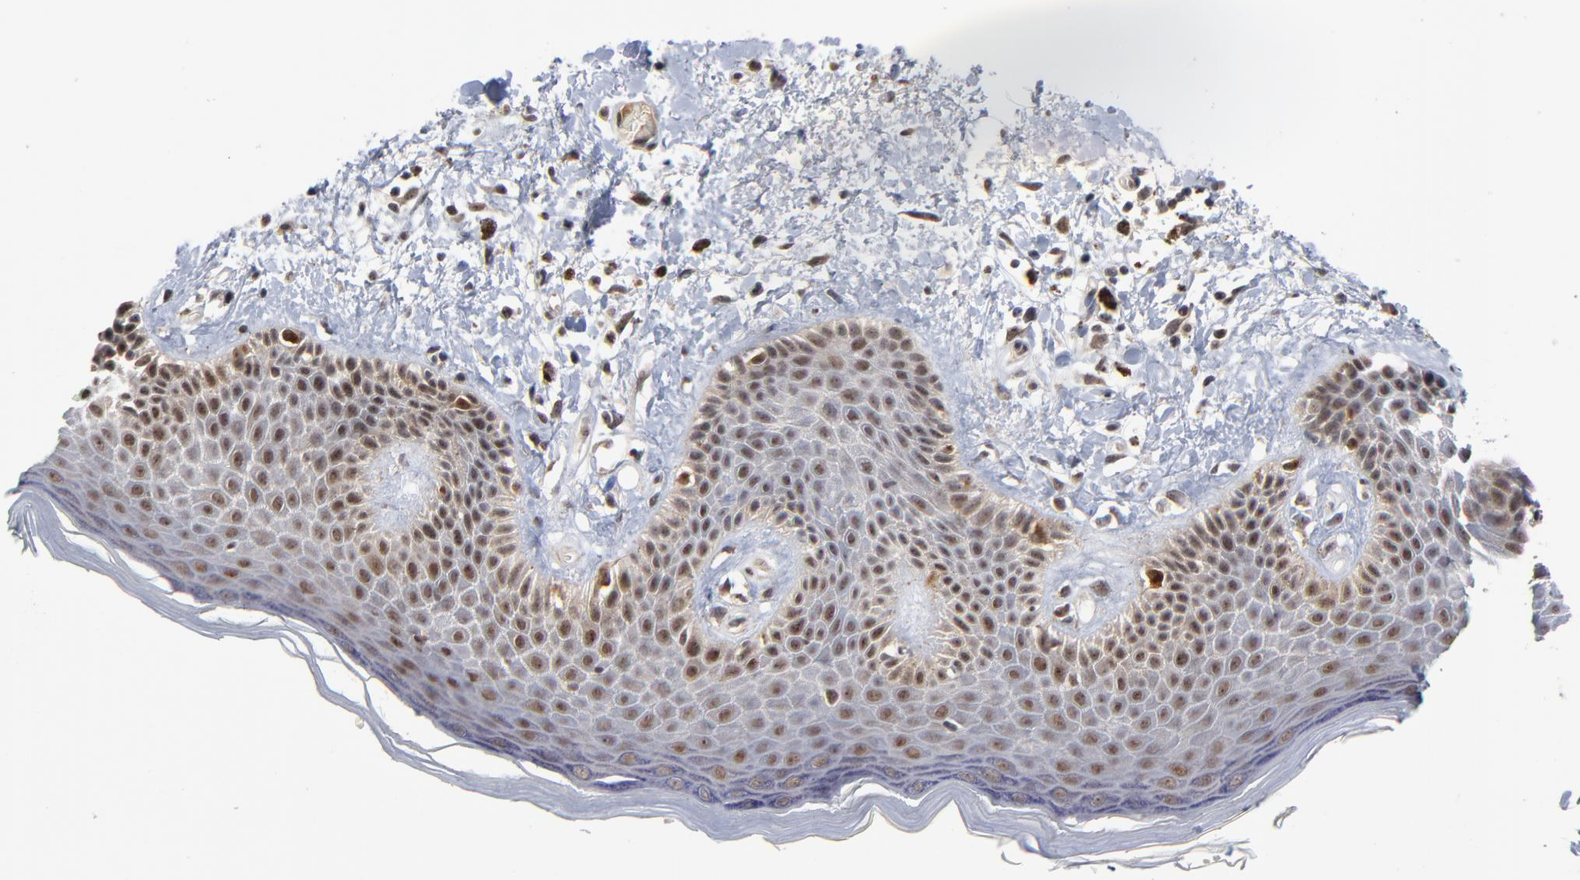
{"staining": {"intensity": "strong", "quantity": ">75%", "location": "cytoplasmic/membranous,nuclear"}, "tissue": "skin", "cell_type": "Epidermal cells", "image_type": "normal", "snomed": [{"axis": "morphology", "description": "Normal tissue, NOS"}, {"axis": "topography", "description": "Anal"}], "caption": "Immunohistochemical staining of normal skin shows high levels of strong cytoplasmic/membranous,nuclear positivity in about >75% of epidermal cells. The staining was performed using DAB, with brown indicating positive protein expression. Nuclei are stained blue with hematoxylin.", "gene": "ZNF419", "patient": {"sex": "female", "age": 78}}